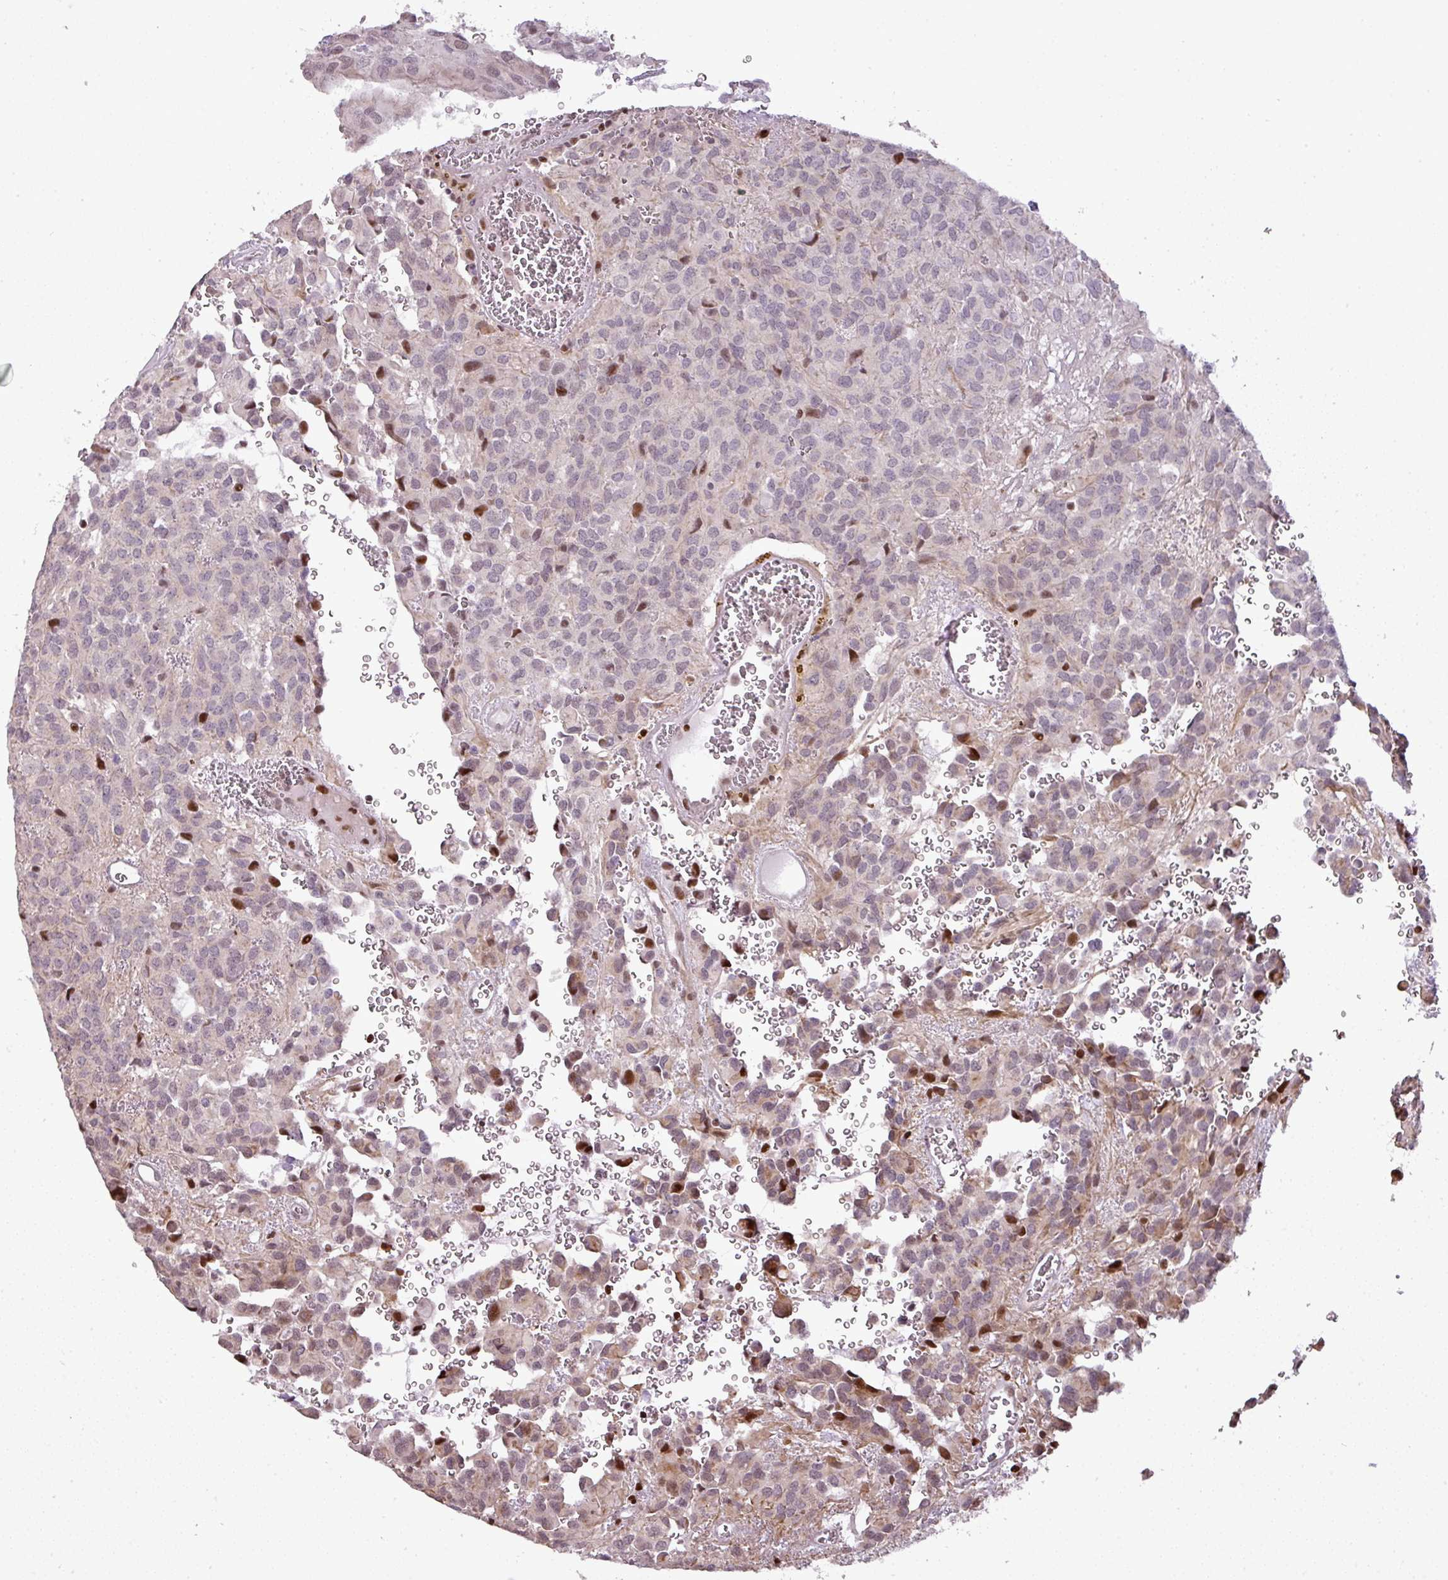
{"staining": {"intensity": "moderate", "quantity": "<25%", "location": "cytoplasmic/membranous,nuclear"}, "tissue": "glioma", "cell_type": "Tumor cells", "image_type": "cancer", "snomed": [{"axis": "morphology", "description": "Glioma, malignant, Low grade"}, {"axis": "topography", "description": "Brain"}], "caption": "Moderate cytoplasmic/membranous and nuclear expression is appreciated in about <25% of tumor cells in low-grade glioma (malignant).", "gene": "MYSM1", "patient": {"sex": "male", "age": 56}}